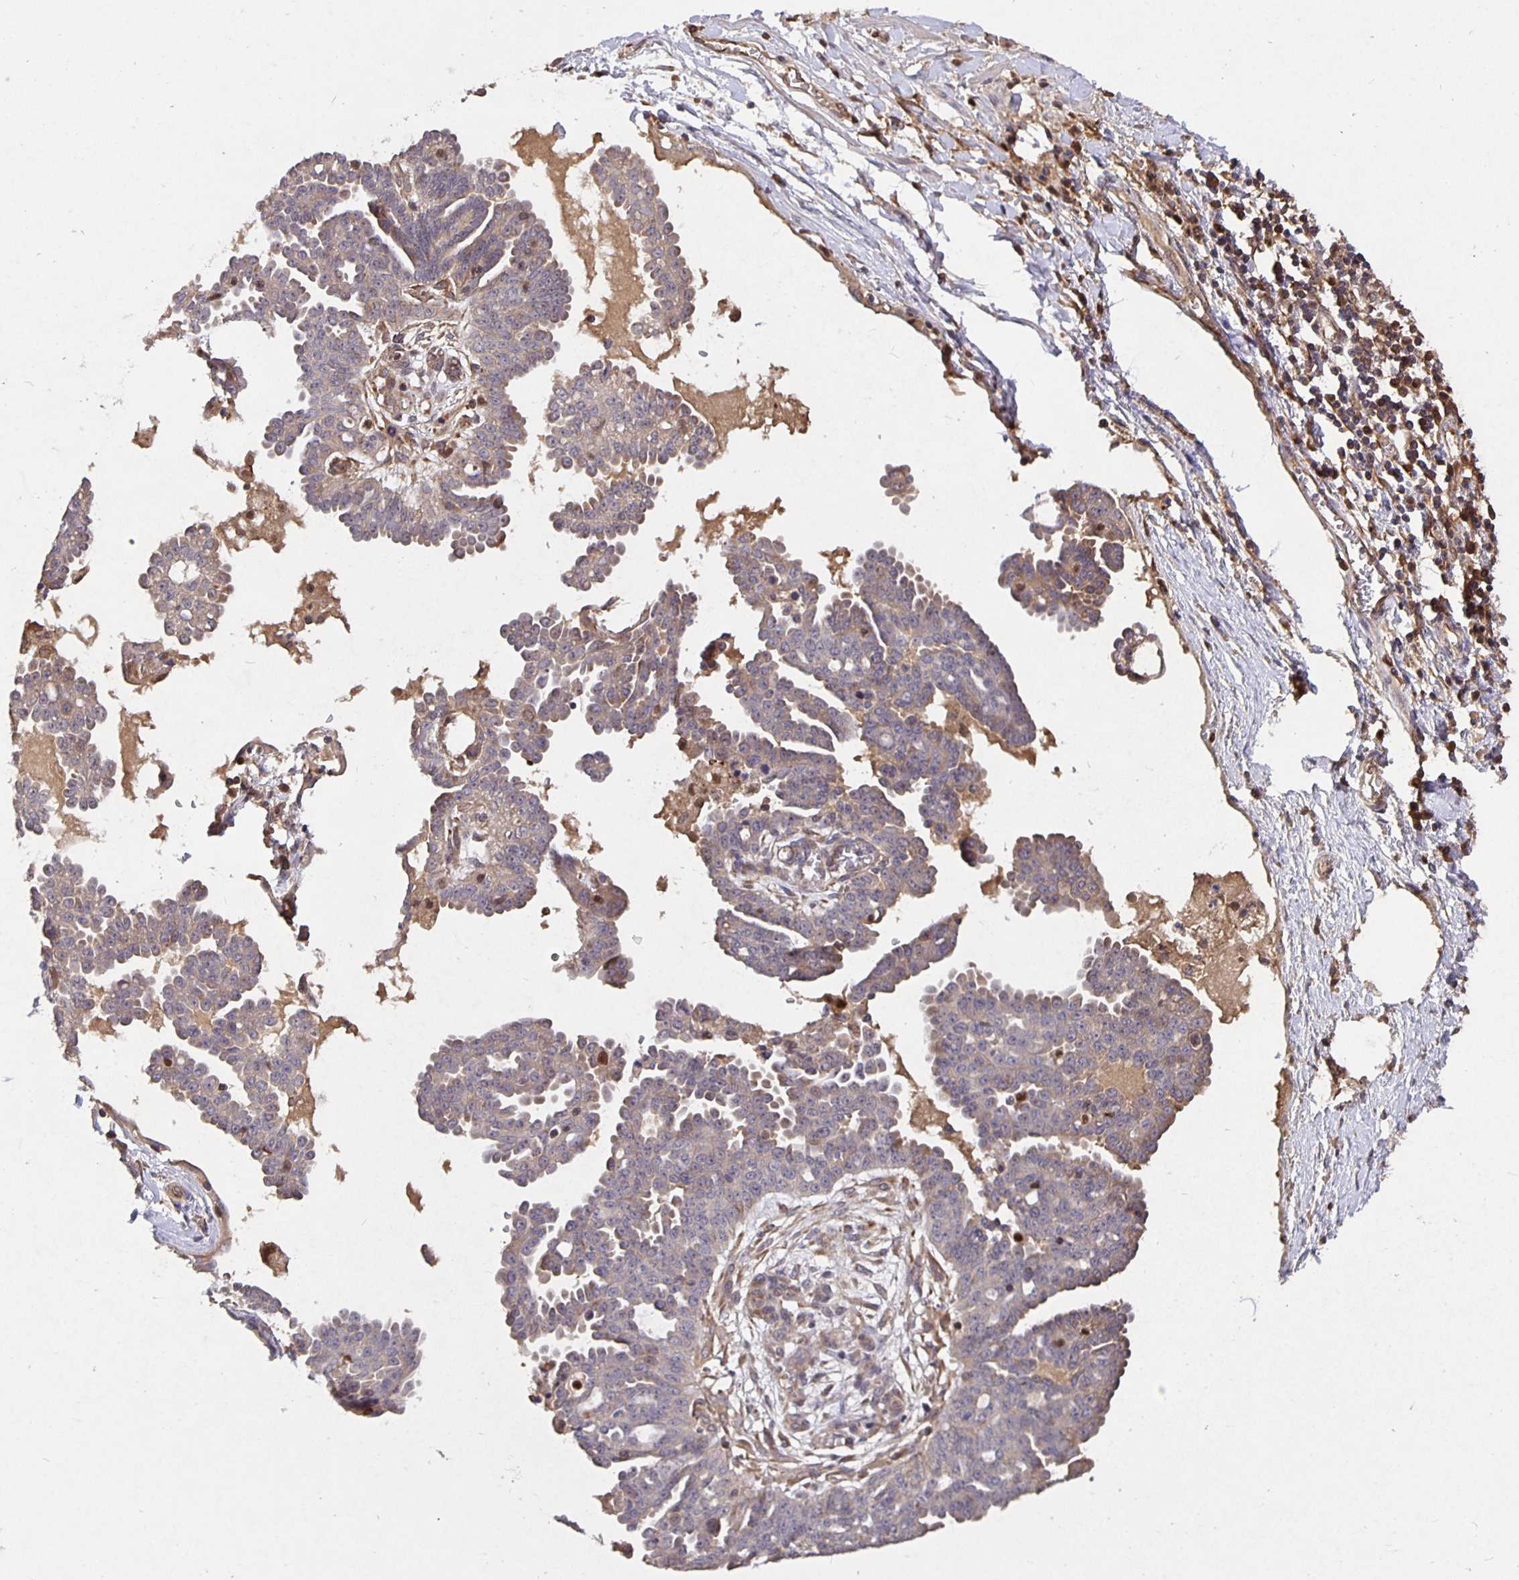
{"staining": {"intensity": "weak", "quantity": "<25%", "location": "cytoplasmic/membranous"}, "tissue": "ovarian cancer", "cell_type": "Tumor cells", "image_type": "cancer", "snomed": [{"axis": "morphology", "description": "Cystadenocarcinoma, serous, NOS"}, {"axis": "topography", "description": "Ovary"}], "caption": "A histopathology image of human serous cystadenocarcinoma (ovarian) is negative for staining in tumor cells.", "gene": "NOG", "patient": {"sex": "female", "age": 71}}